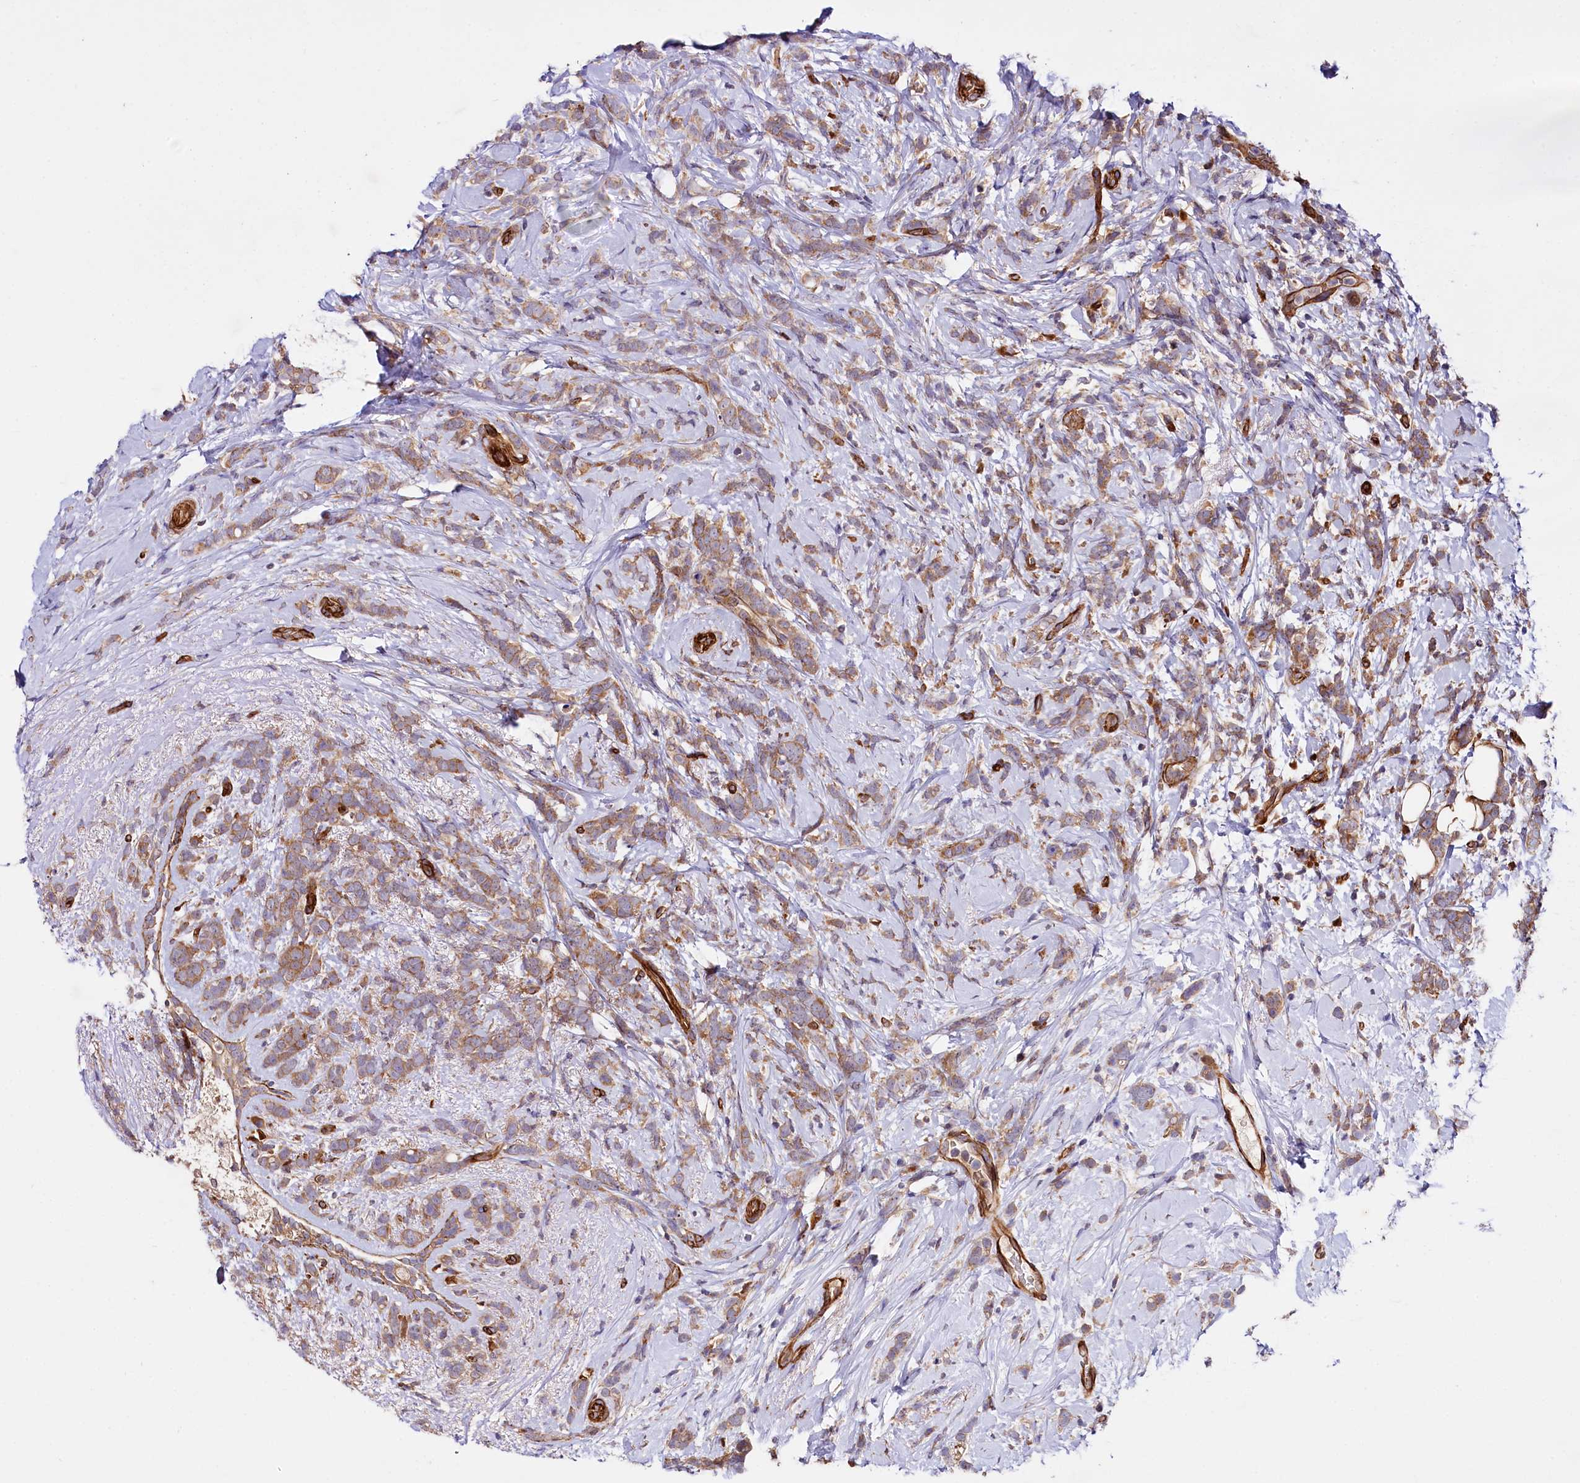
{"staining": {"intensity": "weak", "quantity": ">75%", "location": "cytoplasmic/membranous"}, "tissue": "breast cancer", "cell_type": "Tumor cells", "image_type": "cancer", "snomed": [{"axis": "morphology", "description": "Lobular carcinoma"}, {"axis": "topography", "description": "Breast"}], "caption": "Protein staining of breast cancer tissue demonstrates weak cytoplasmic/membranous positivity in about >75% of tumor cells.", "gene": "SPATS2", "patient": {"sex": "female", "age": 58}}